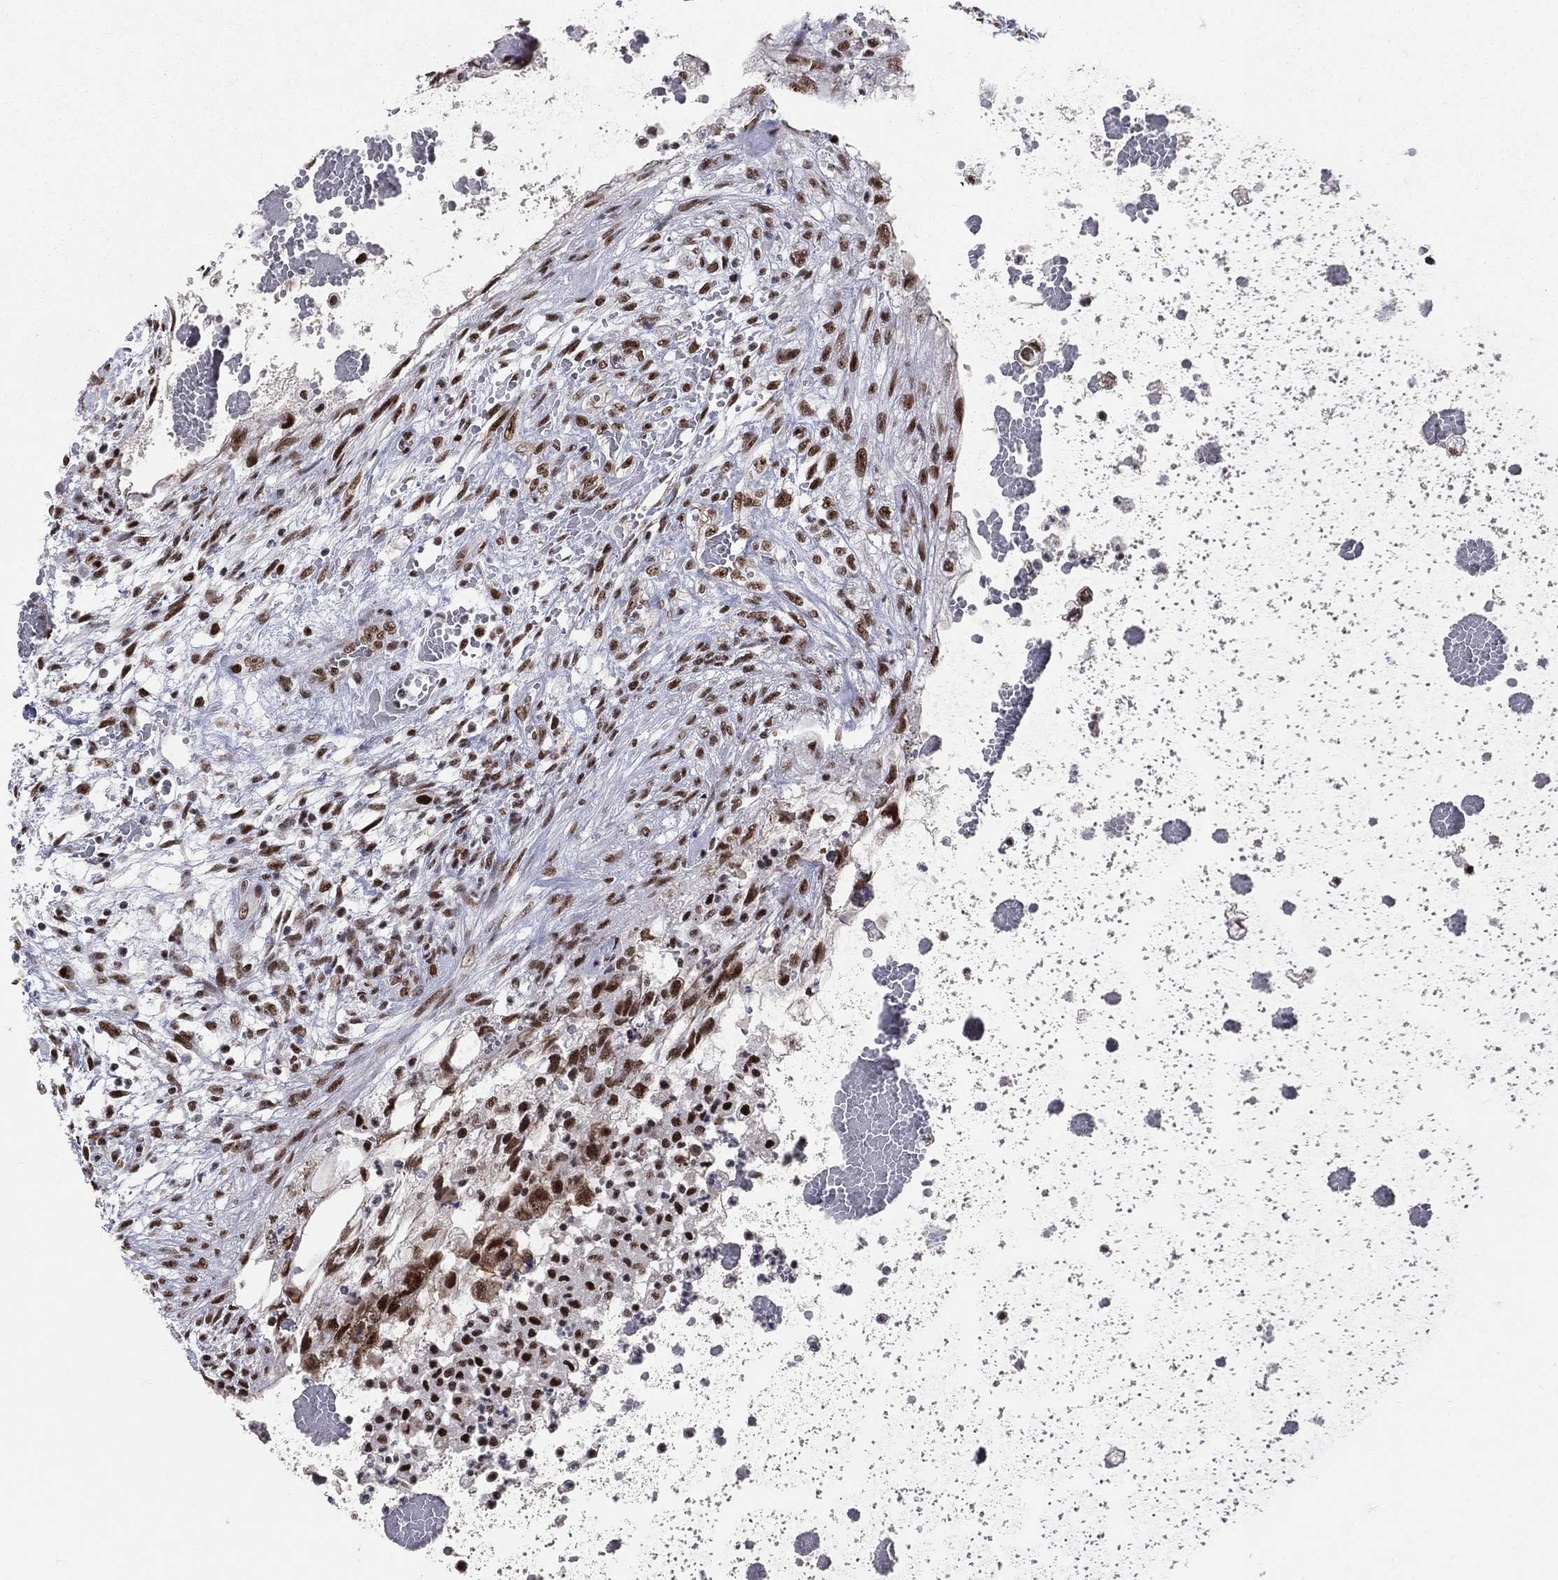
{"staining": {"intensity": "strong", "quantity": ">75%", "location": "nuclear"}, "tissue": "testis cancer", "cell_type": "Tumor cells", "image_type": "cancer", "snomed": [{"axis": "morphology", "description": "Normal tissue, NOS"}, {"axis": "morphology", "description": "Carcinoma, Embryonal, NOS"}, {"axis": "topography", "description": "Testis"}, {"axis": "topography", "description": "Epididymis"}], "caption": "An immunohistochemistry (IHC) image of tumor tissue is shown. Protein staining in brown highlights strong nuclear positivity in testis embryonal carcinoma within tumor cells.", "gene": "CDK7", "patient": {"sex": "male", "age": 32}}